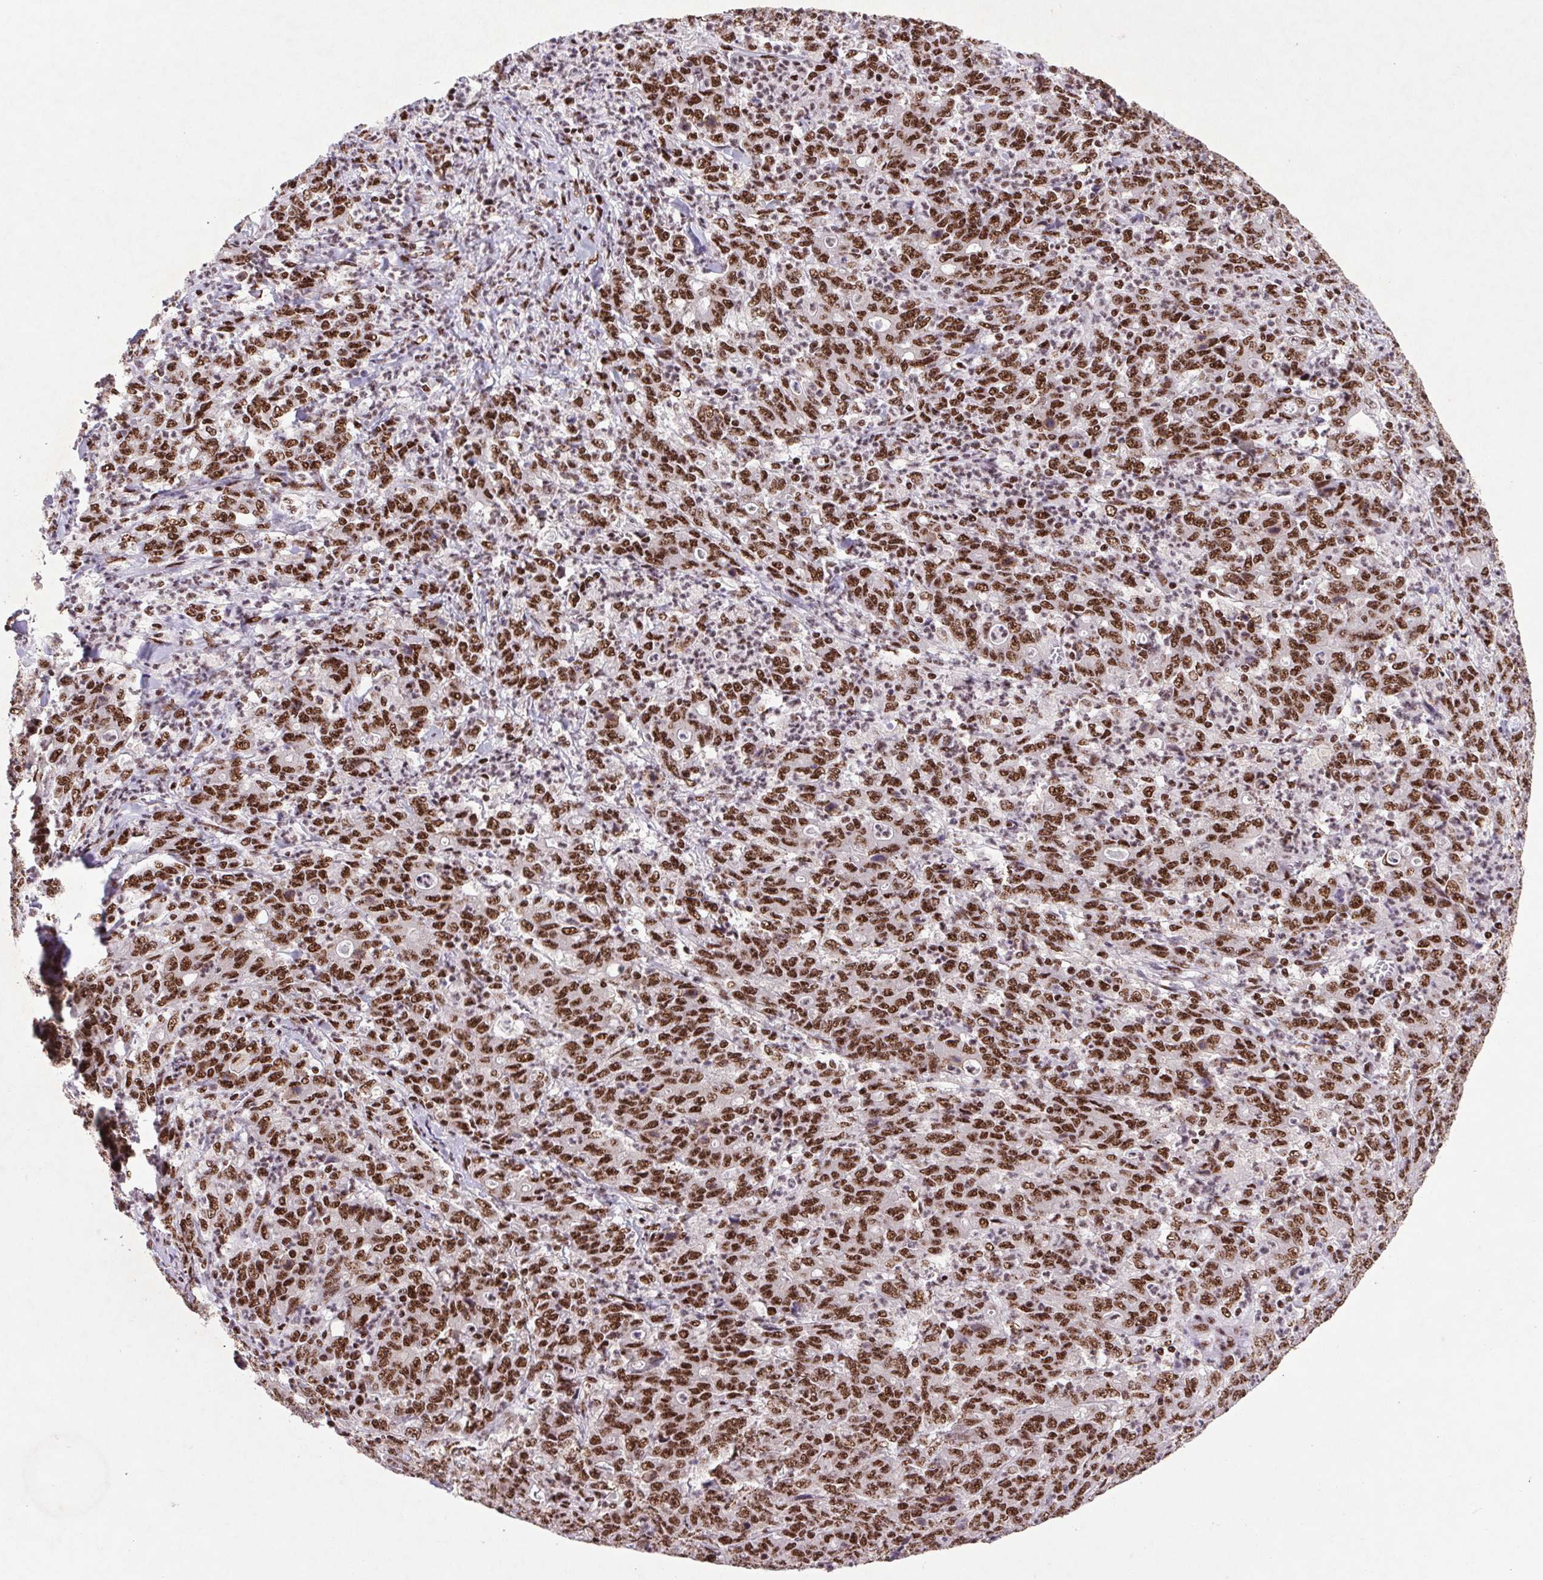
{"staining": {"intensity": "strong", "quantity": ">75%", "location": "nuclear"}, "tissue": "stomach cancer", "cell_type": "Tumor cells", "image_type": "cancer", "snomed": [{"axis": "morphology", "description": "Adenocarcinoma, NOS"}, {"axis": "topography", "description": "Stomach, lower"}], "caption": "About >75% of tumor cells in adenocarcinoma (stomach) demonstrate strong nuclear protein expression as visualized by brown immunohistochemical staining.", "gene": "LDLRAD4", "patient": {"sex": "female", "age": 71}}